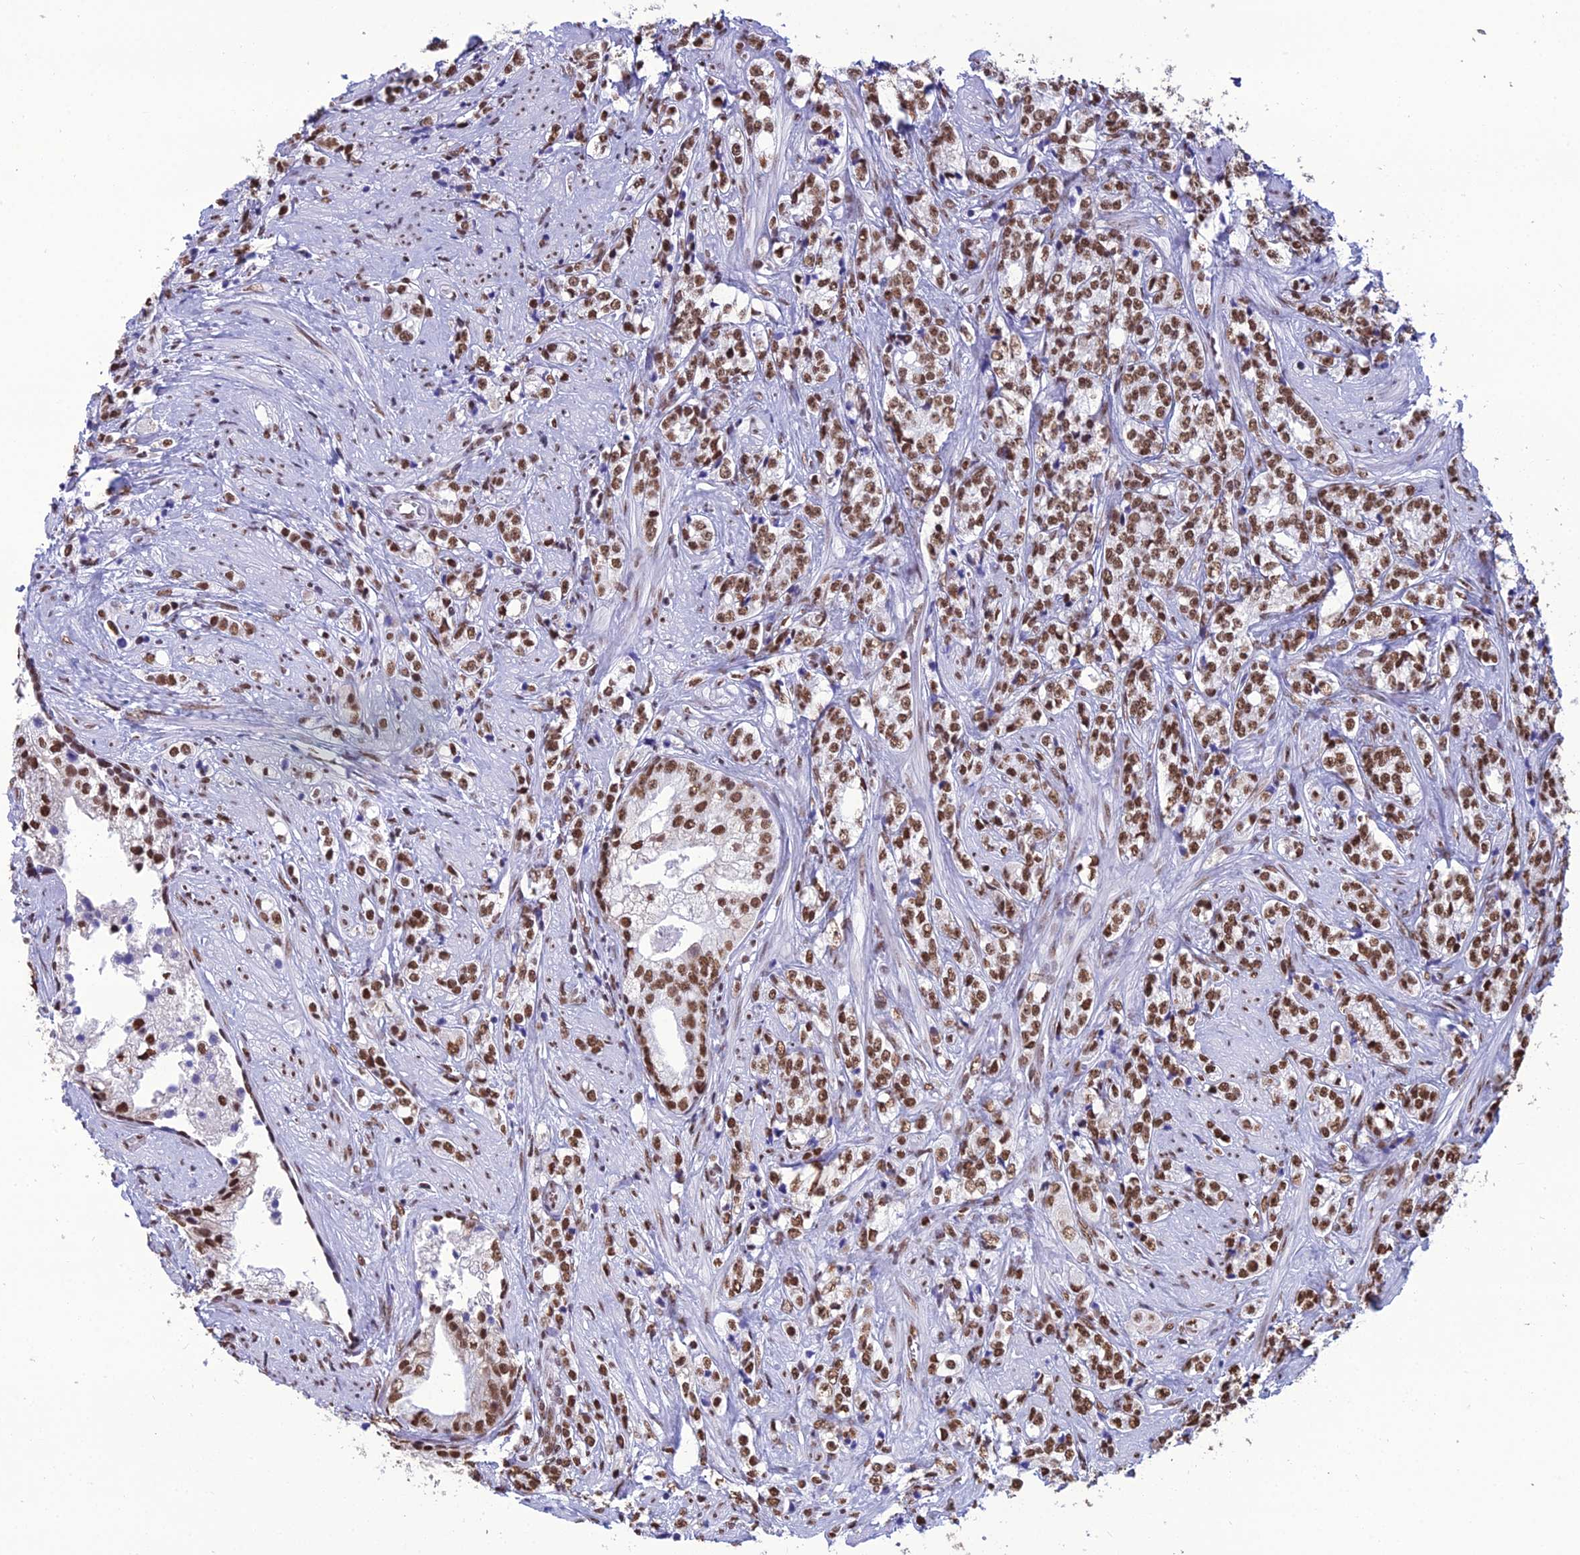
{"staining": {"intensity": "moderate", "quantity": ">75%", "location": "nuclear"}, "tissue": "prostate cancer", "cell_type": "Tumor cells", "image_type": "cancer", "snomed": [{"axis": "morphology", "description": "Adenocarcinoma, High grade"}, {"axis": "topography", "description": "Prostate"}], "caption": "Immunohistochemistry photomicrograph of neoplastic tissue: human prostate cancer (high-grade adenocarcinoma) stained using IHC displays medium levels of moderate protein expression localized specifically in the nuclear of tumor cells, appearing as a nuclear brown color.", "gene": "PRAMEF12", "patient": {"sex": "male", "age": 69}}